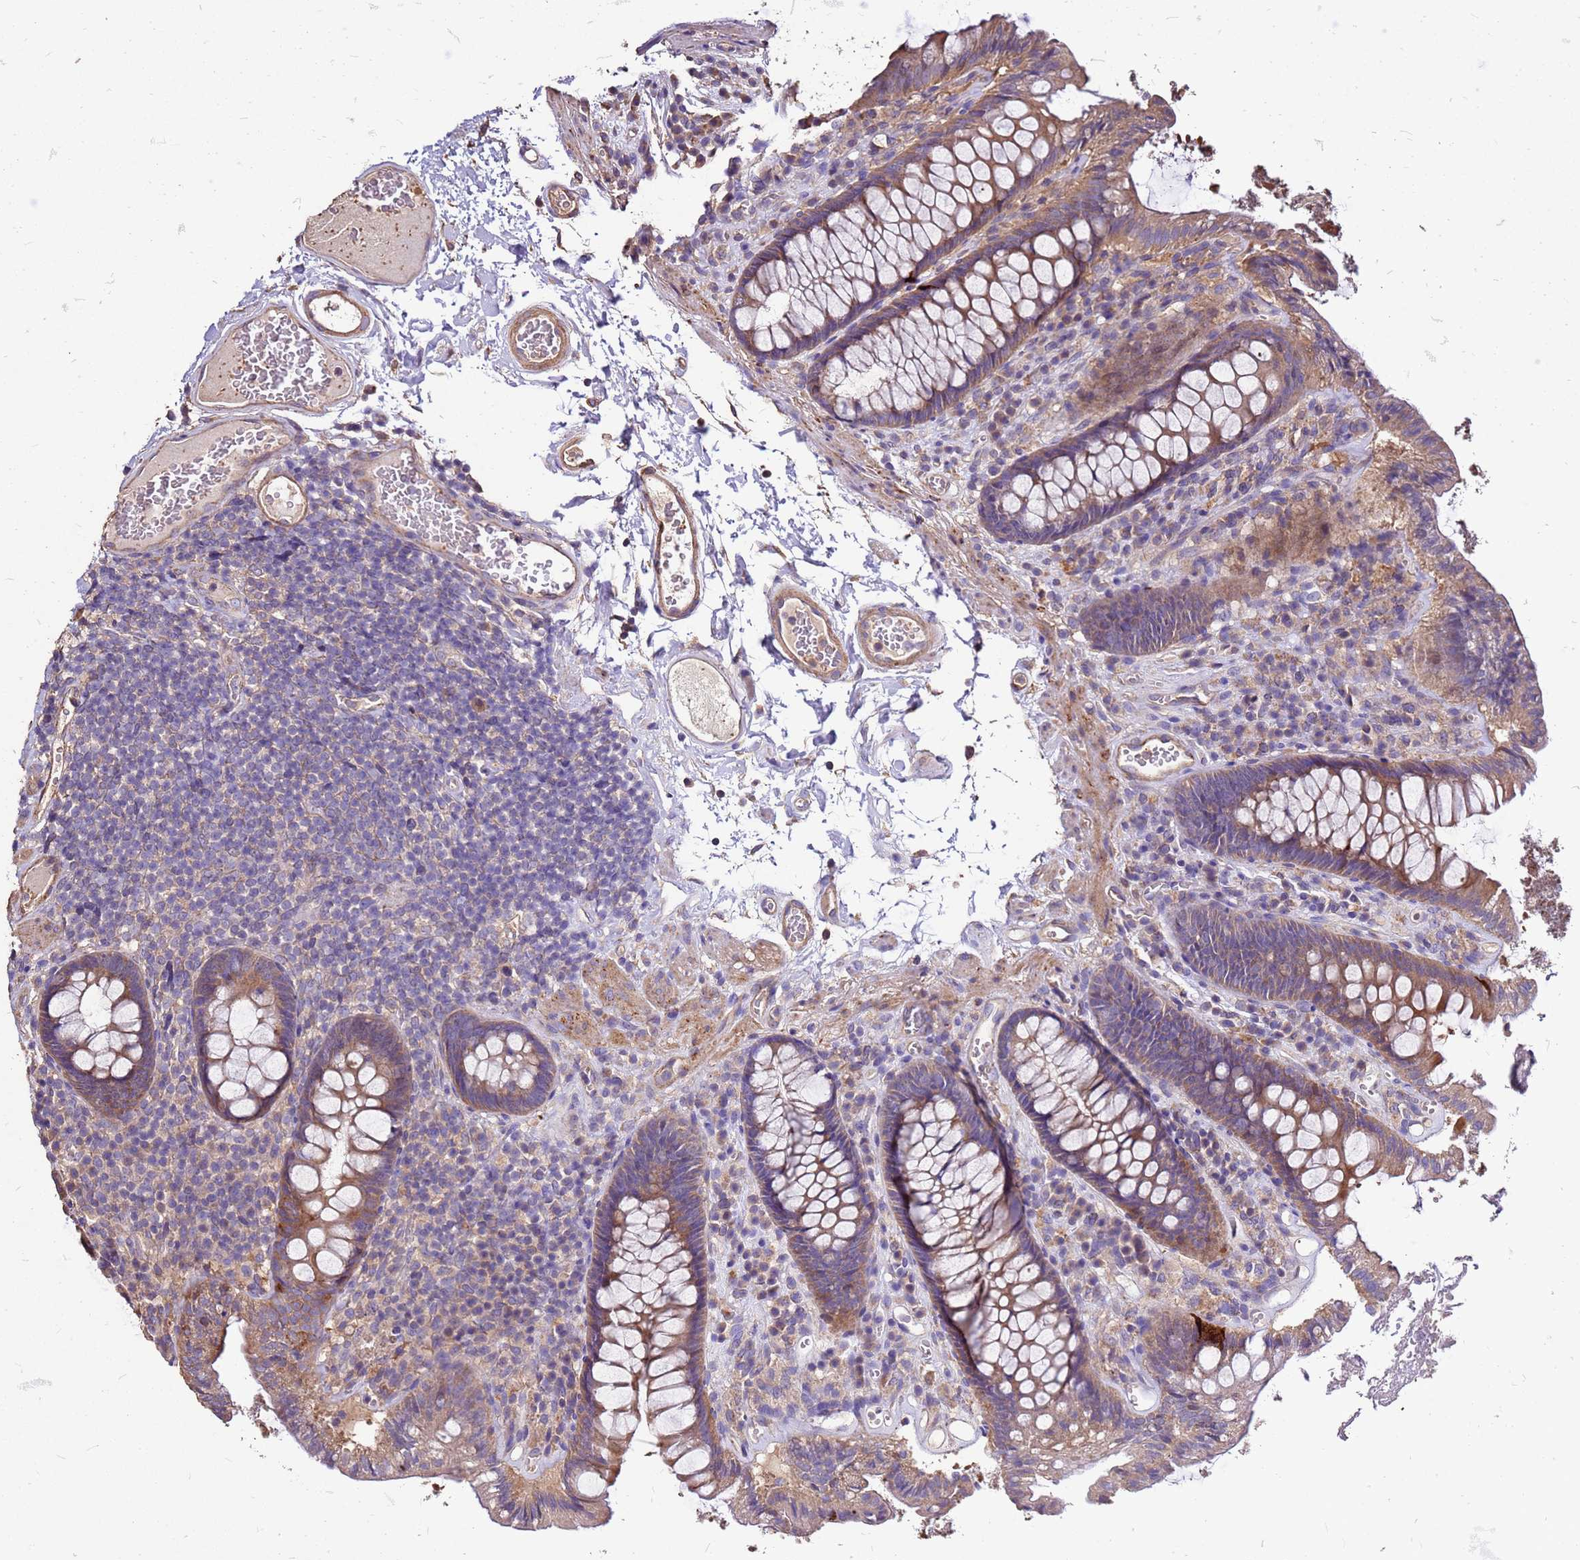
{"staining": {"intensity": "moderate", "quantity": ">75%", "location": "cytoplasmic/membranous"}, "tissue": "colon", "cell_type": "Endothelial cells", "image_type": "normal", "snomed": [{"axis": "morphology", "description": "Normal tissue, NOS"}, {"axis": "topography", "description": "Colon"}], "caption": "Endothelial cells reveal medium levels of moderate cytoplasmic/membranous staining in approximately >75% of cells in benign human colon. (DAB = brown stain, brightfield microscopy at high magnification).", "gene": "EXD3", "patient": {"sex": "male", "age": 84}}